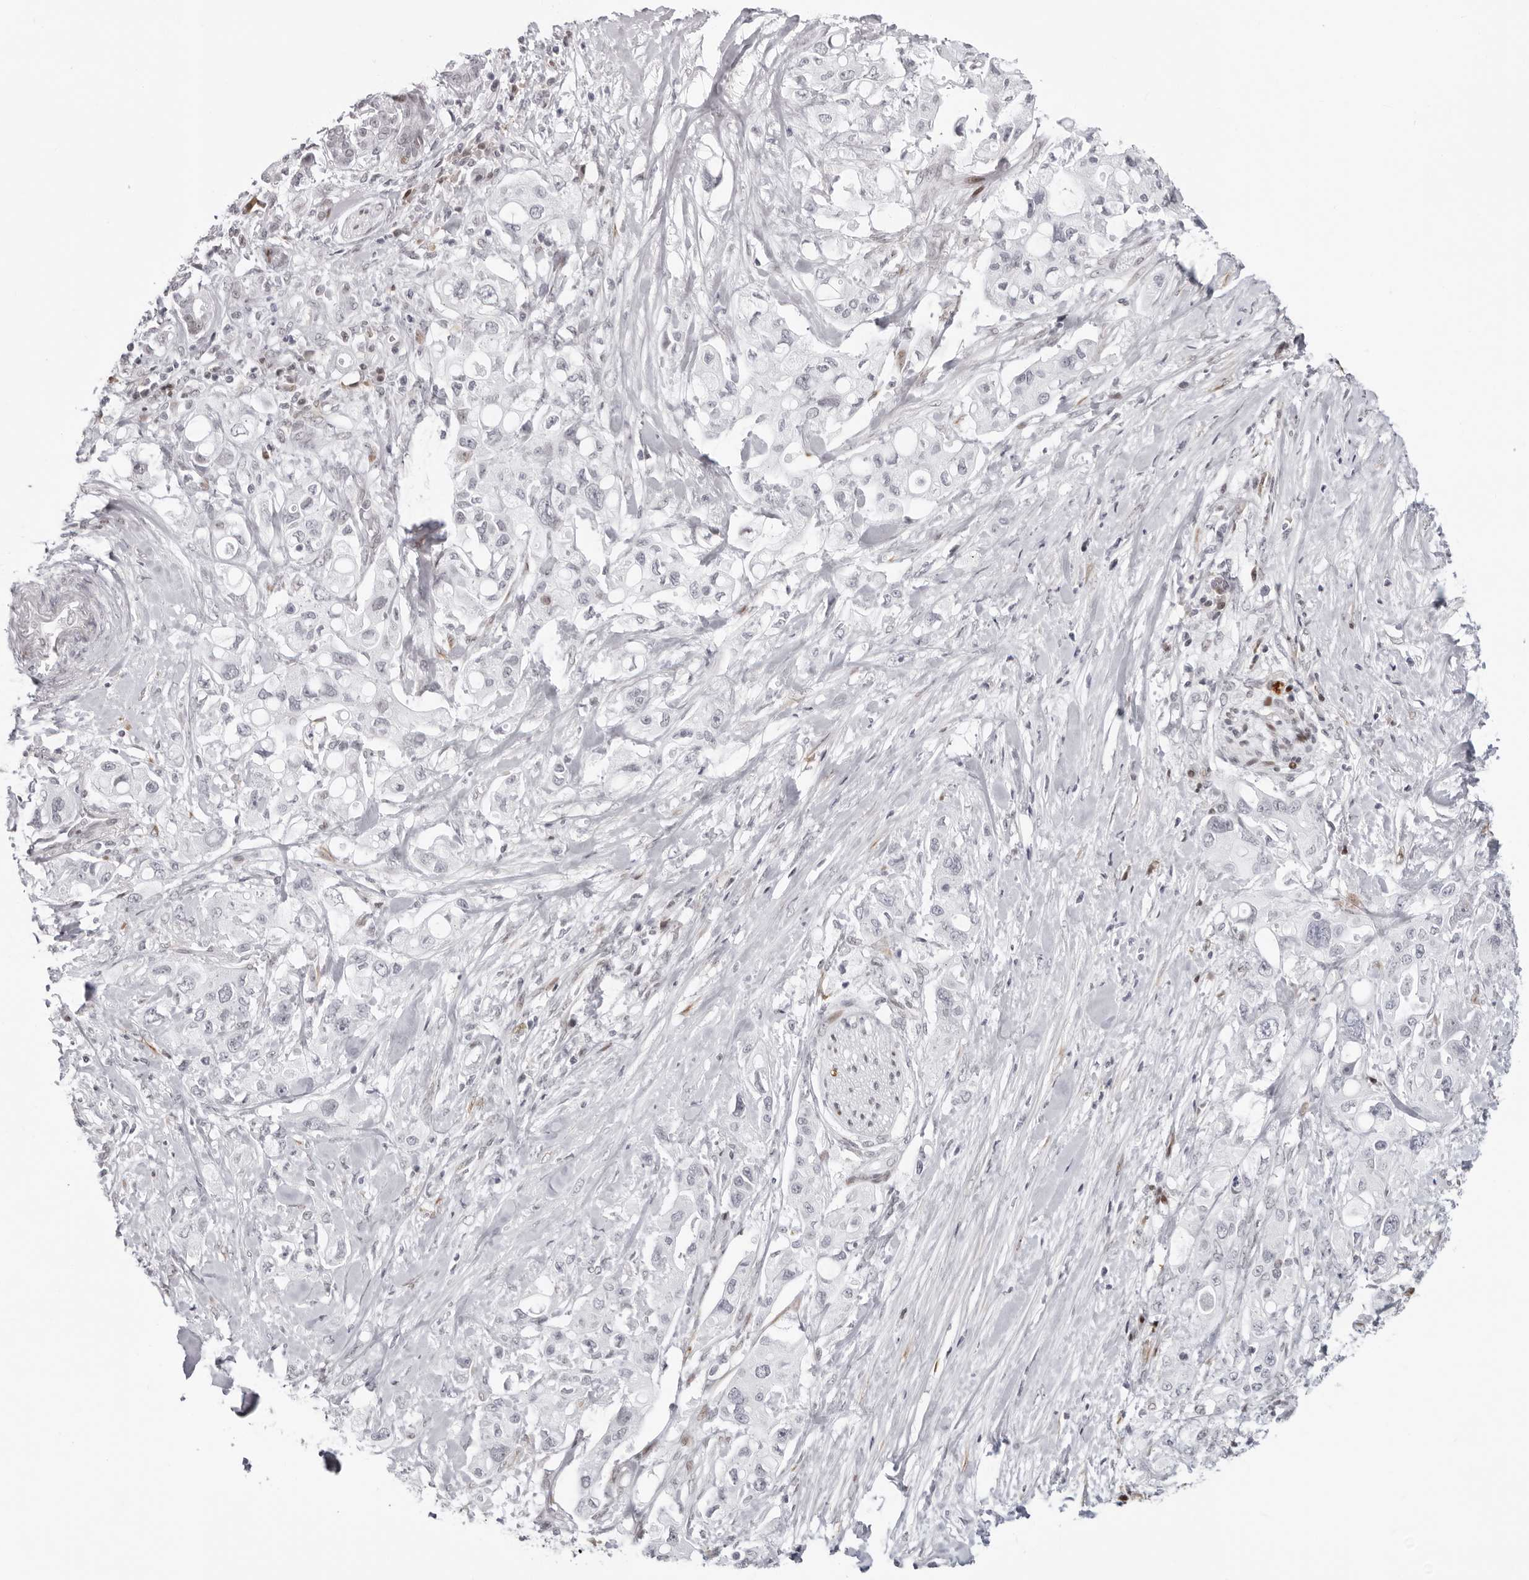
{"staining": {"intensity": "negative", "quantity": "none", "location": "none"}, "tissue": "pancreatic cancer", "cell_type": "Tumor cells", "image_type": "cancer", "snomed": [{"axis": "morphology", "description": "Adenocarcinoma, NOS"}, {"axis": "topography", "description": "Pancreas"}], "caption": "The histopathology image shows no staining of tumor cells in adenocarcinoma (pancreatic).", "gene": "NTPCR", "patient": {"sex": "female", "age": 56}}